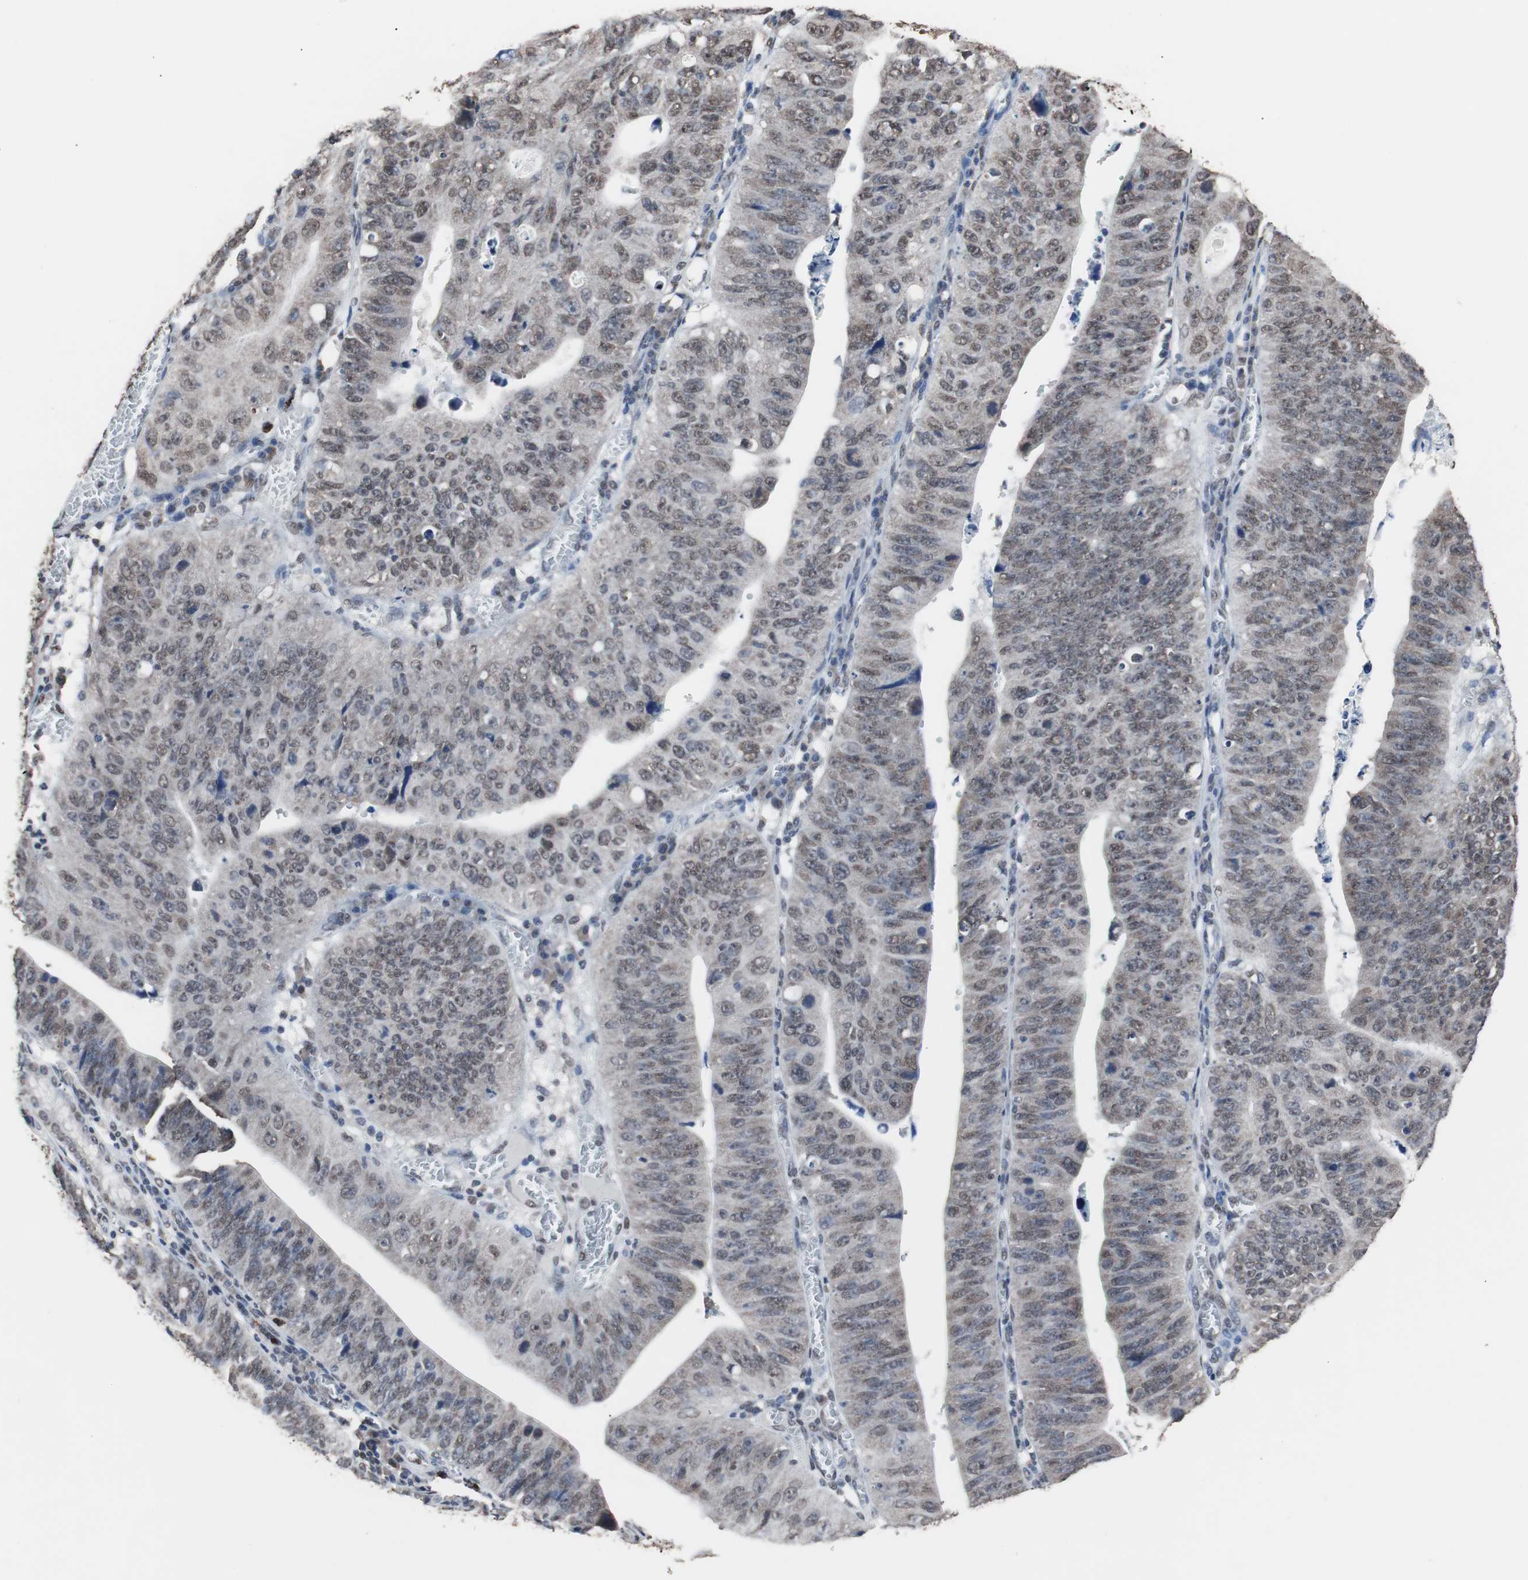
{"staining": {"intensity": "moderate", "quantity": ">75%", "location": "nuclear"}, "tissue": "stomach cancer", "cell_type": "Tumor cells", "image_type": "cancer", "snomed": [{"axis": "morphology", "description": "Adenocarcinoma, NOS"}, {"axis": "topography", "description": "Stomach"}], "caption": "This is an image of immunohistochemistry (IHC) staining of stomach cancer (adenocarcinoma), which shows moderate positivity in the nuclear of tumor cells.", "gene": "MED27", "patient": {"sex": "male", "age": 59}}